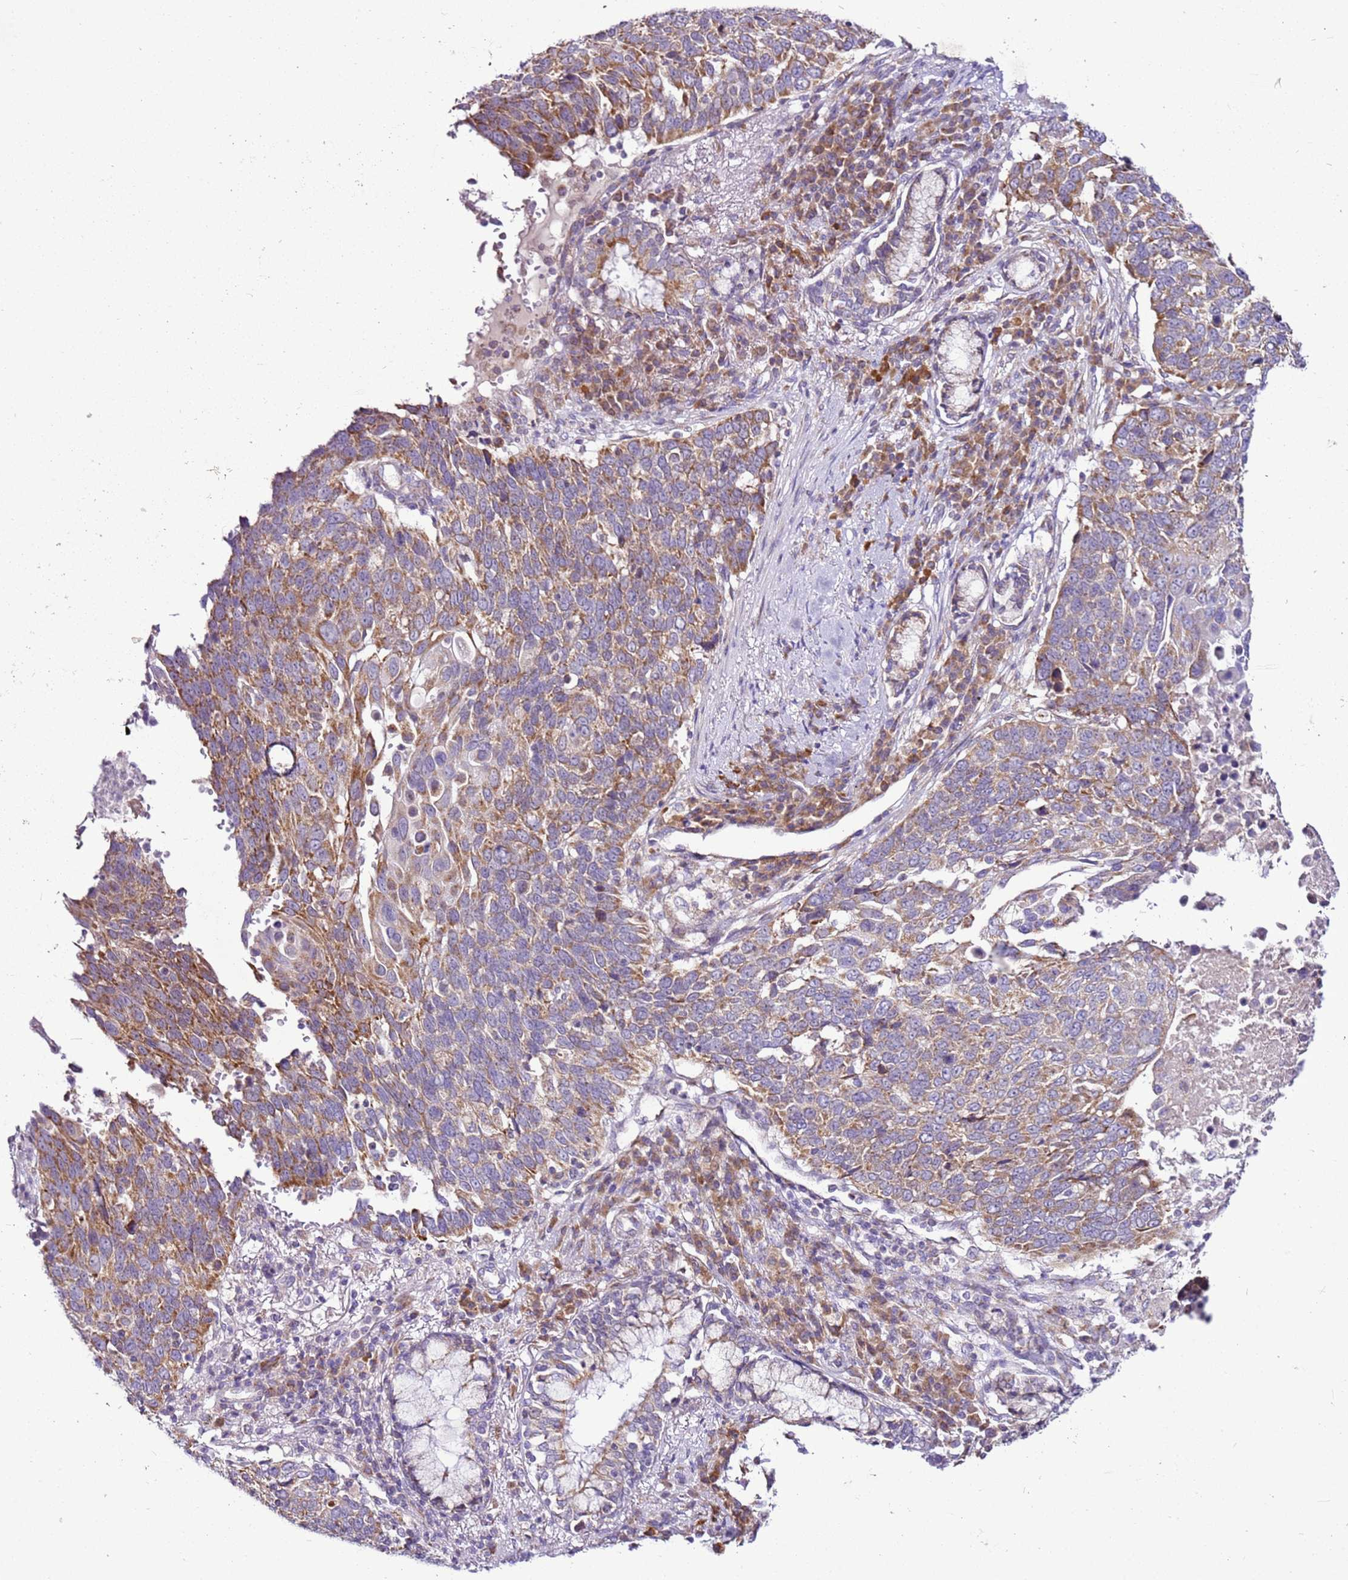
{"staining": {"intensity": "moderate", "quantity": ">75%", "location": "cytoplasmic/membranous"}, "tissue": "lung cancer", "cell_type": "Tumor cells", "image_type": "cancer", "snomed": [{"axis": "morphology", "description": "Squamous cell carcinoma, NOS"}, {"axis": "topography", "description": "Lung"}], "caption": "There is medium levels of moderate cytoplasmic/membranous staining in tumor cells of lung cancer, as demonstrated by immunohistochemical staining (brown color).", "gene": "MRPL36", "patient": {"sex": "male", "age": 66}}